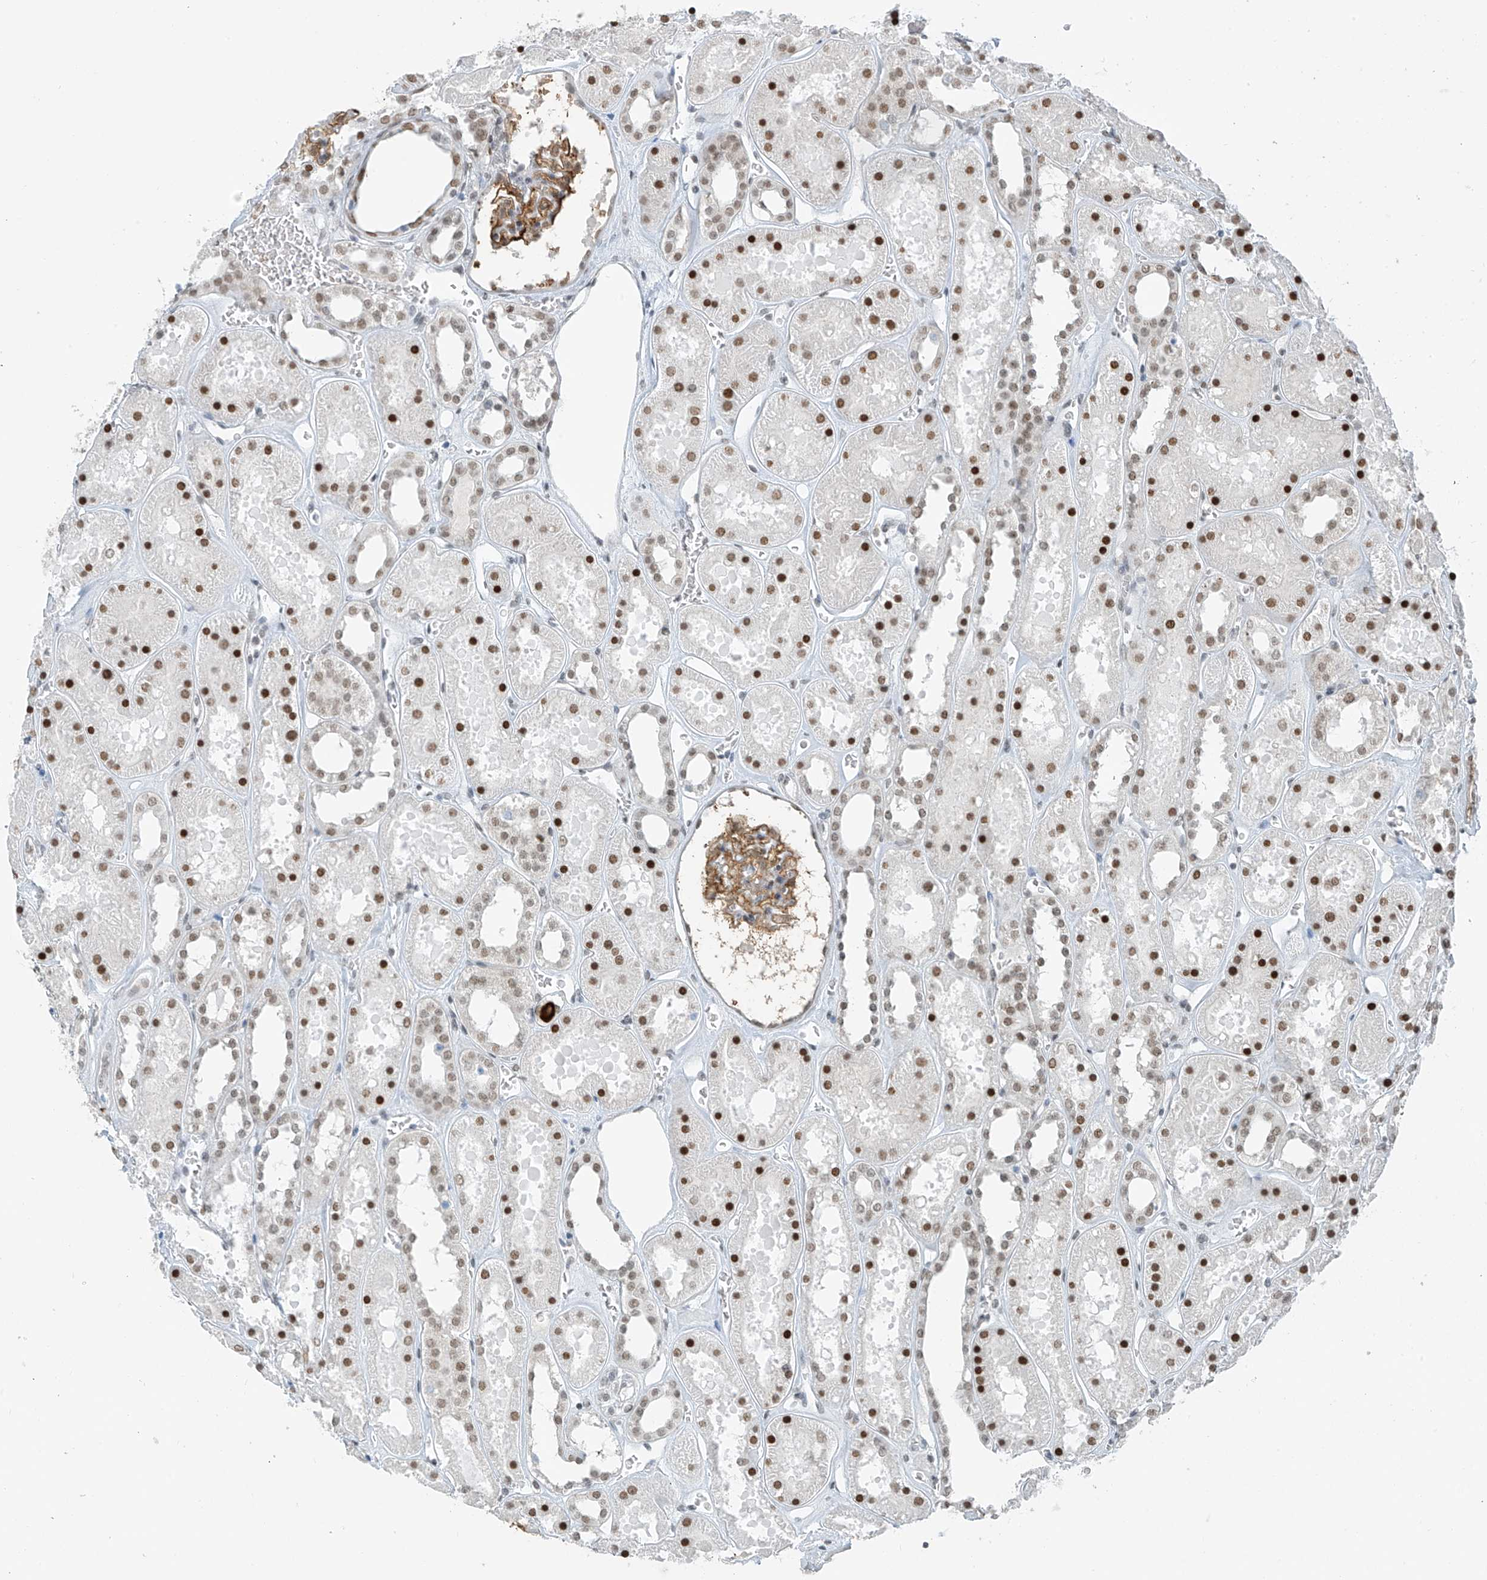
{"staining": {"intensity": "moderate", "quantity": ">75%", "location": "cytoplasmic/membranous,nuclear"}, "tissue": "kidney", "cell_type": "Cells in glomeruli", "image_type": "normal", "snomed": [{"axis": "morphology", "description": "Normal tissue, NOS"}, {"axis": "topography", "description": "Kidney"}], "caption": "This histopathology image demonstrates immunohistochemistry staining of normal human kidney, with medium moderate cytoplasmic/membranous,nuclear positivity in about >75% of cells in glomeruli.", "gene": "MCM9", "patient": {"sex": "female", "age": 41}}